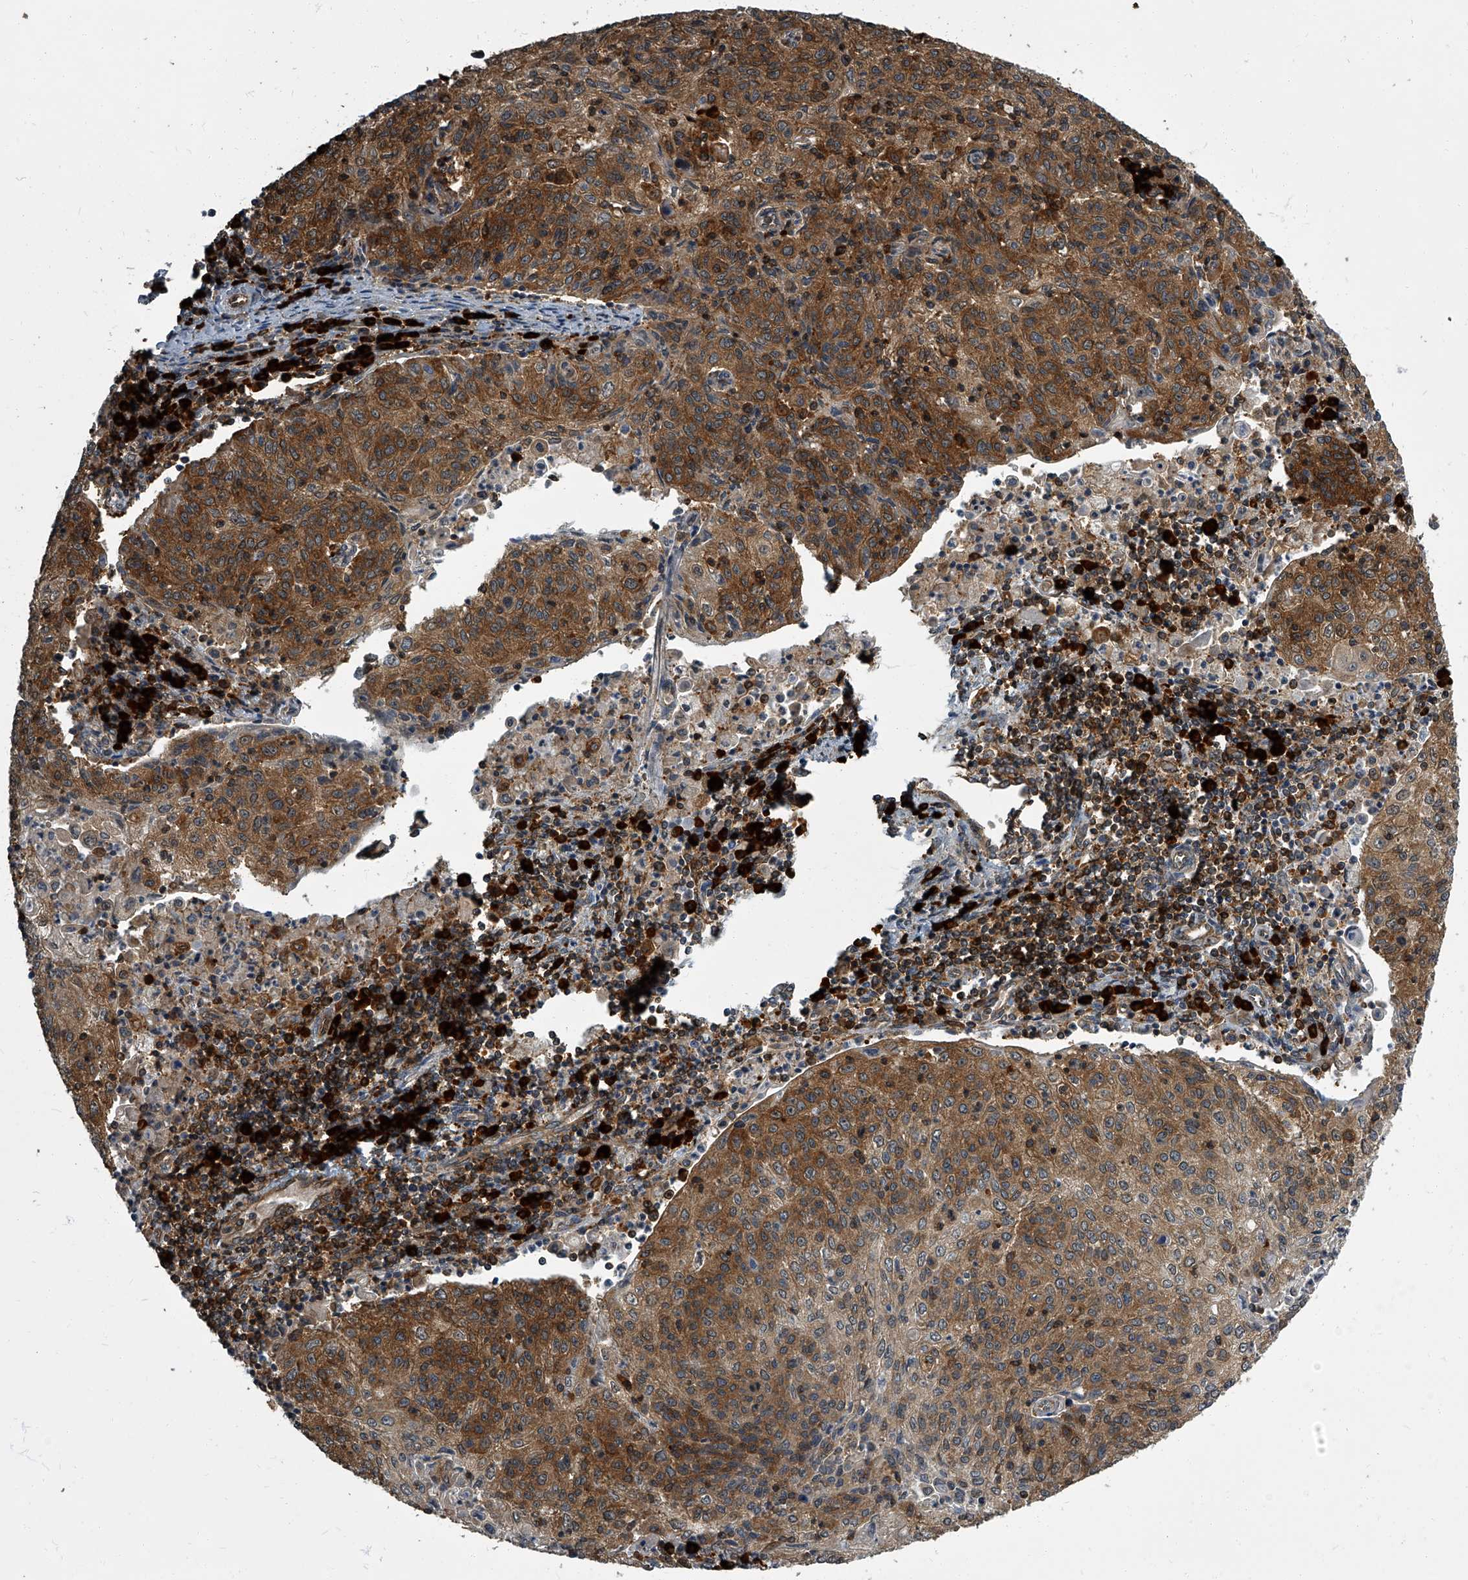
{"staining": {"intensity": "moderate", "quantity": ">75%", "location": "cytoplasmic/membranous"}, "tissue": "cervical cancer", "cell_type": "Tumor cells", "image_type": "cancer", "snomed": [{"axis": "morphology", "description": "Squamous cell carcinoma, NOS"}, {"axis": "topography", "description": "Cervix"}], "caption": "Tumor cells display moderate cytoplasmic/membranous expression in about >75% of cells in cervical squamous cell carcinoma. (Stains: DAB (3,3'-diaminobenzidine) in brown, nuclei in blue, Microscopy: brightfield microscopy at high magnification).", "gene": "CDV3", "patient": {"sex": "female", "age": 48}}